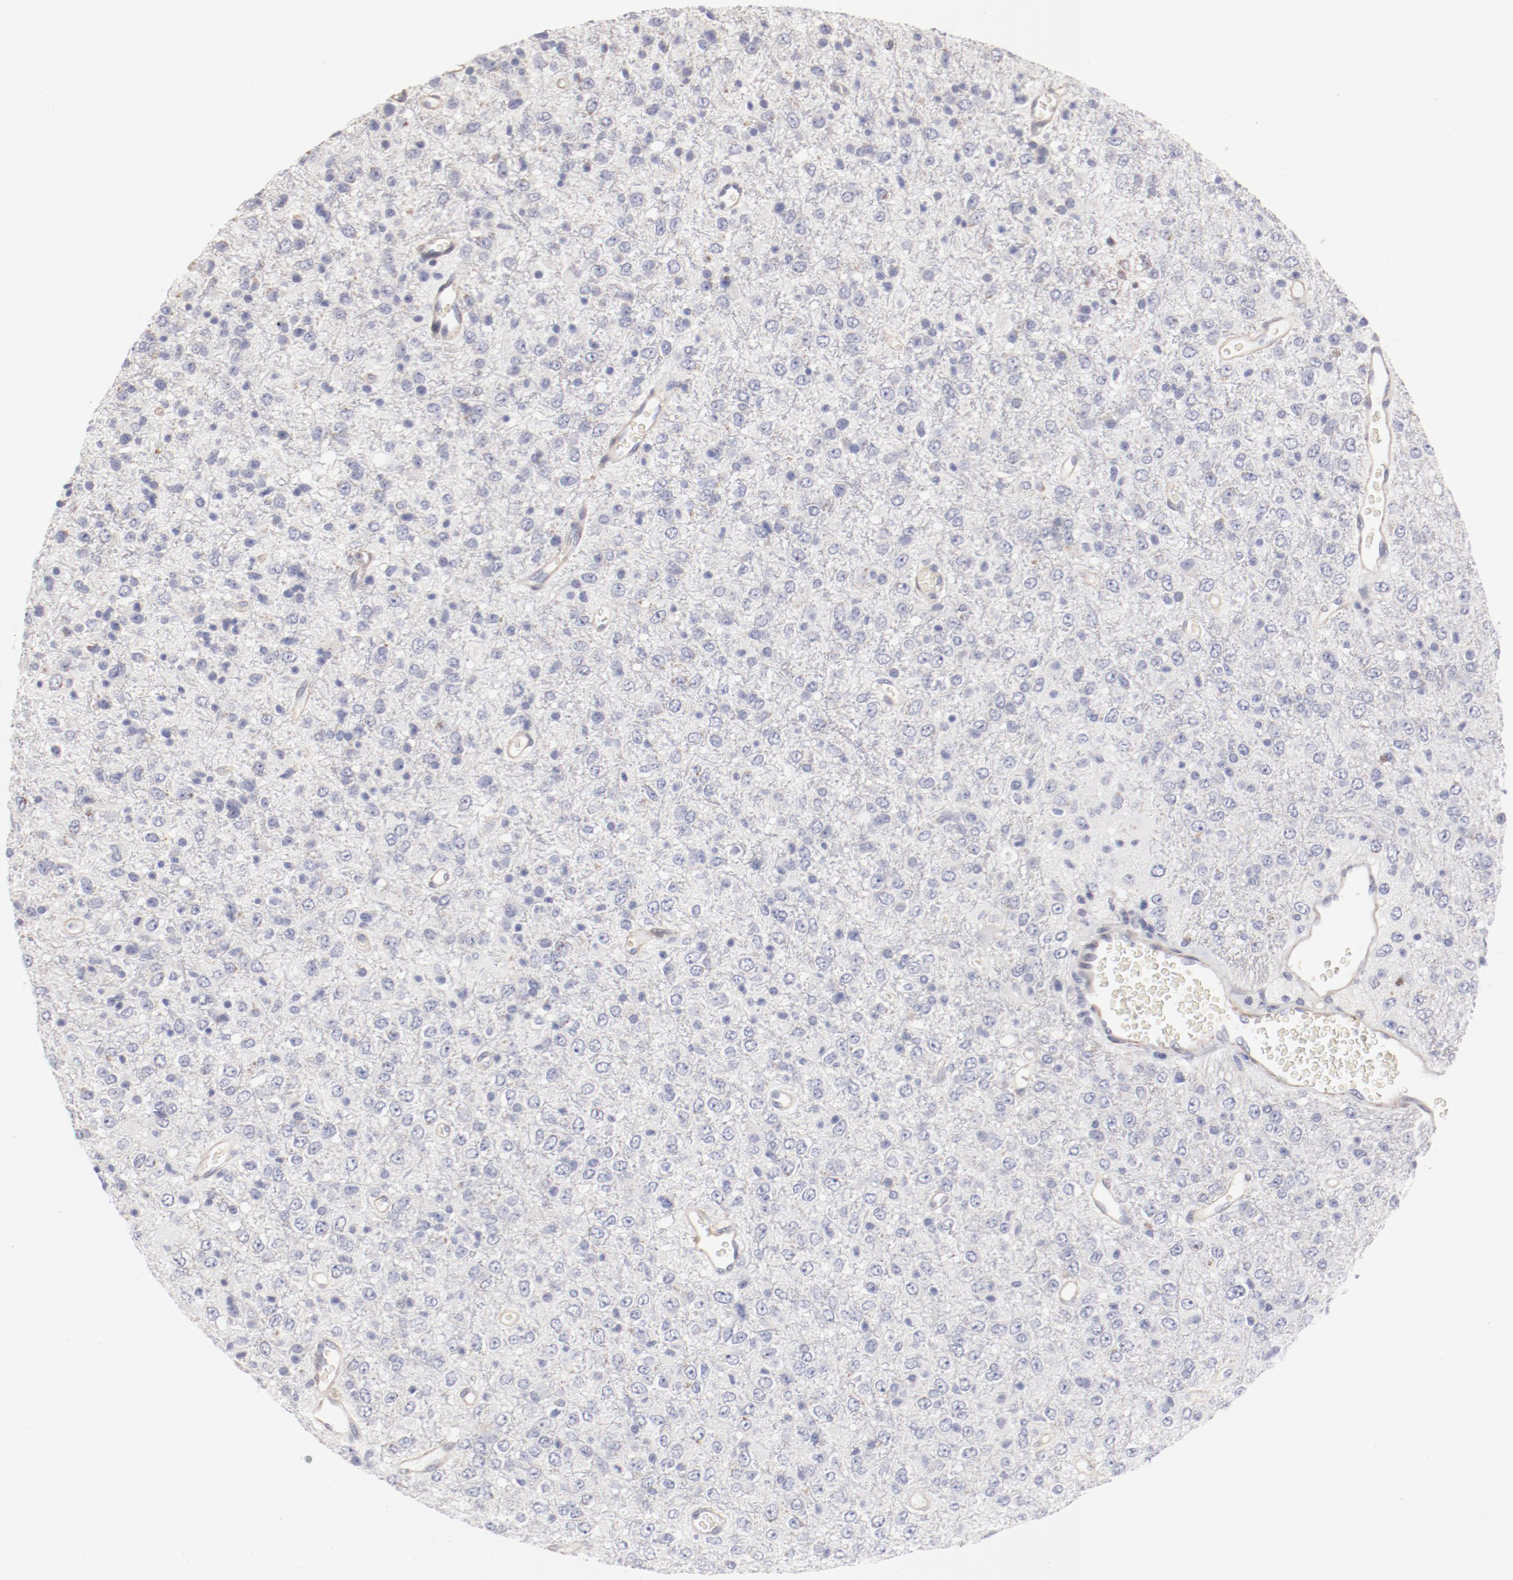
{"staining": {"intensity": "negative", "quantity": "none", "location": "none"}, "tissue": "glioma", "cell_type": "Tumor cells", "image_type": "cancer", "snomed": [{"axis": "morphology", "description": "Glioma, malignant, High grade"}, {"axis": "topography", "description": "pancreas cauda"}], "caption": "High magnification brightfield microscopy of glioma stained with DAB (3,3'-diaminobenzidine) (brown) and counterstained with hematoxylin (blue): tumor cells show no significant staining.", "gene": "LAX1", "patient": {"sex": "male", "age": 60}}